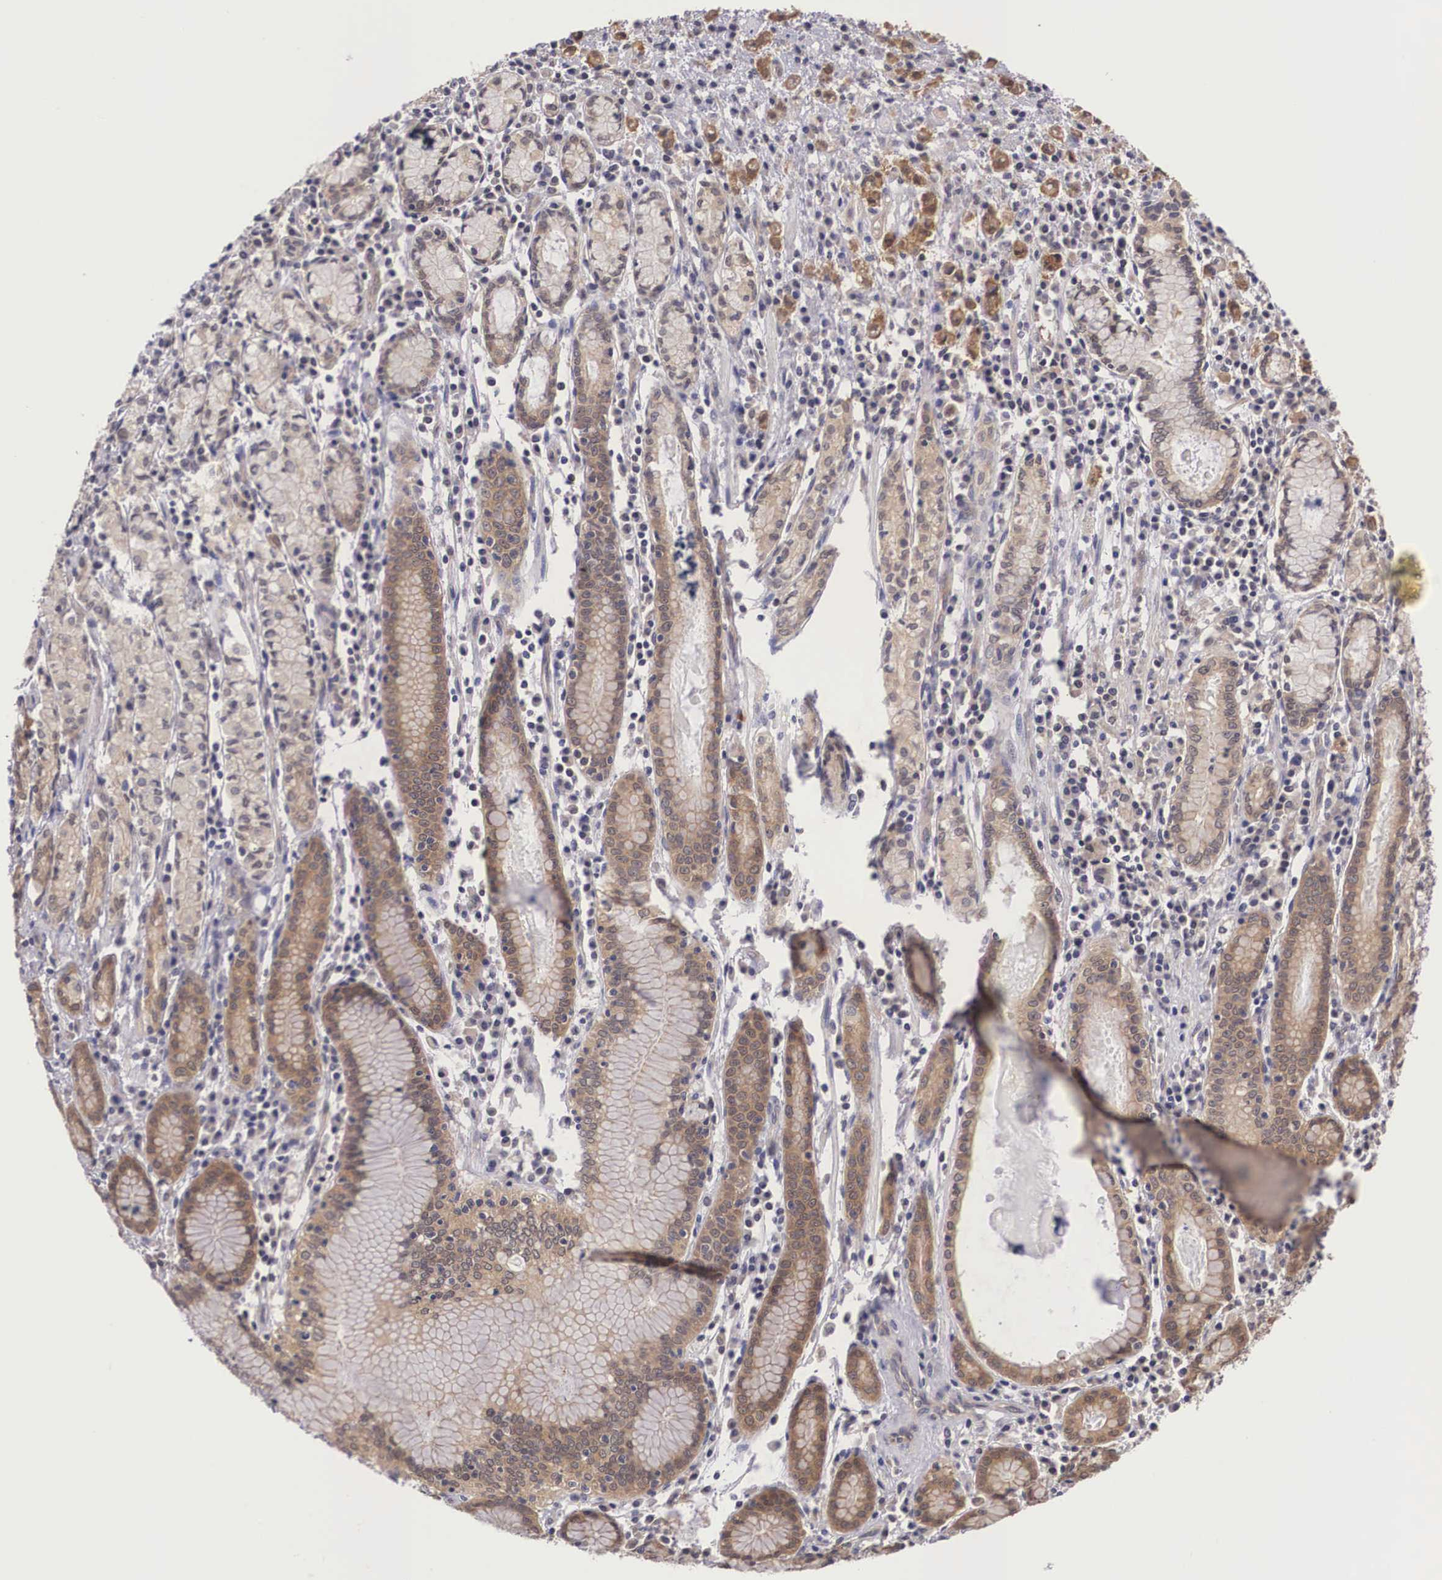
{"staining": {"intensity": "weak", "quantity": "25%-75%", "location": "cytoplasmic/membranous"}, "tissue": "stomach cancer", "cell_type": "Tumor cells", "image_type": "cancer", "snomed": [{"axis": "morphology", "description": "Adenocarcinoma, NOS"}, {"axis": "topography", "description": "Stomach, lower"}], "caption": "This is a micrograph of IHC staining of stomach adenocarcinoma, which shows weak expression in the cytoplasmic/membranous of tumor cells.", "gene": "IGBP1", "patient": {"sex": "male", "age": 88}}